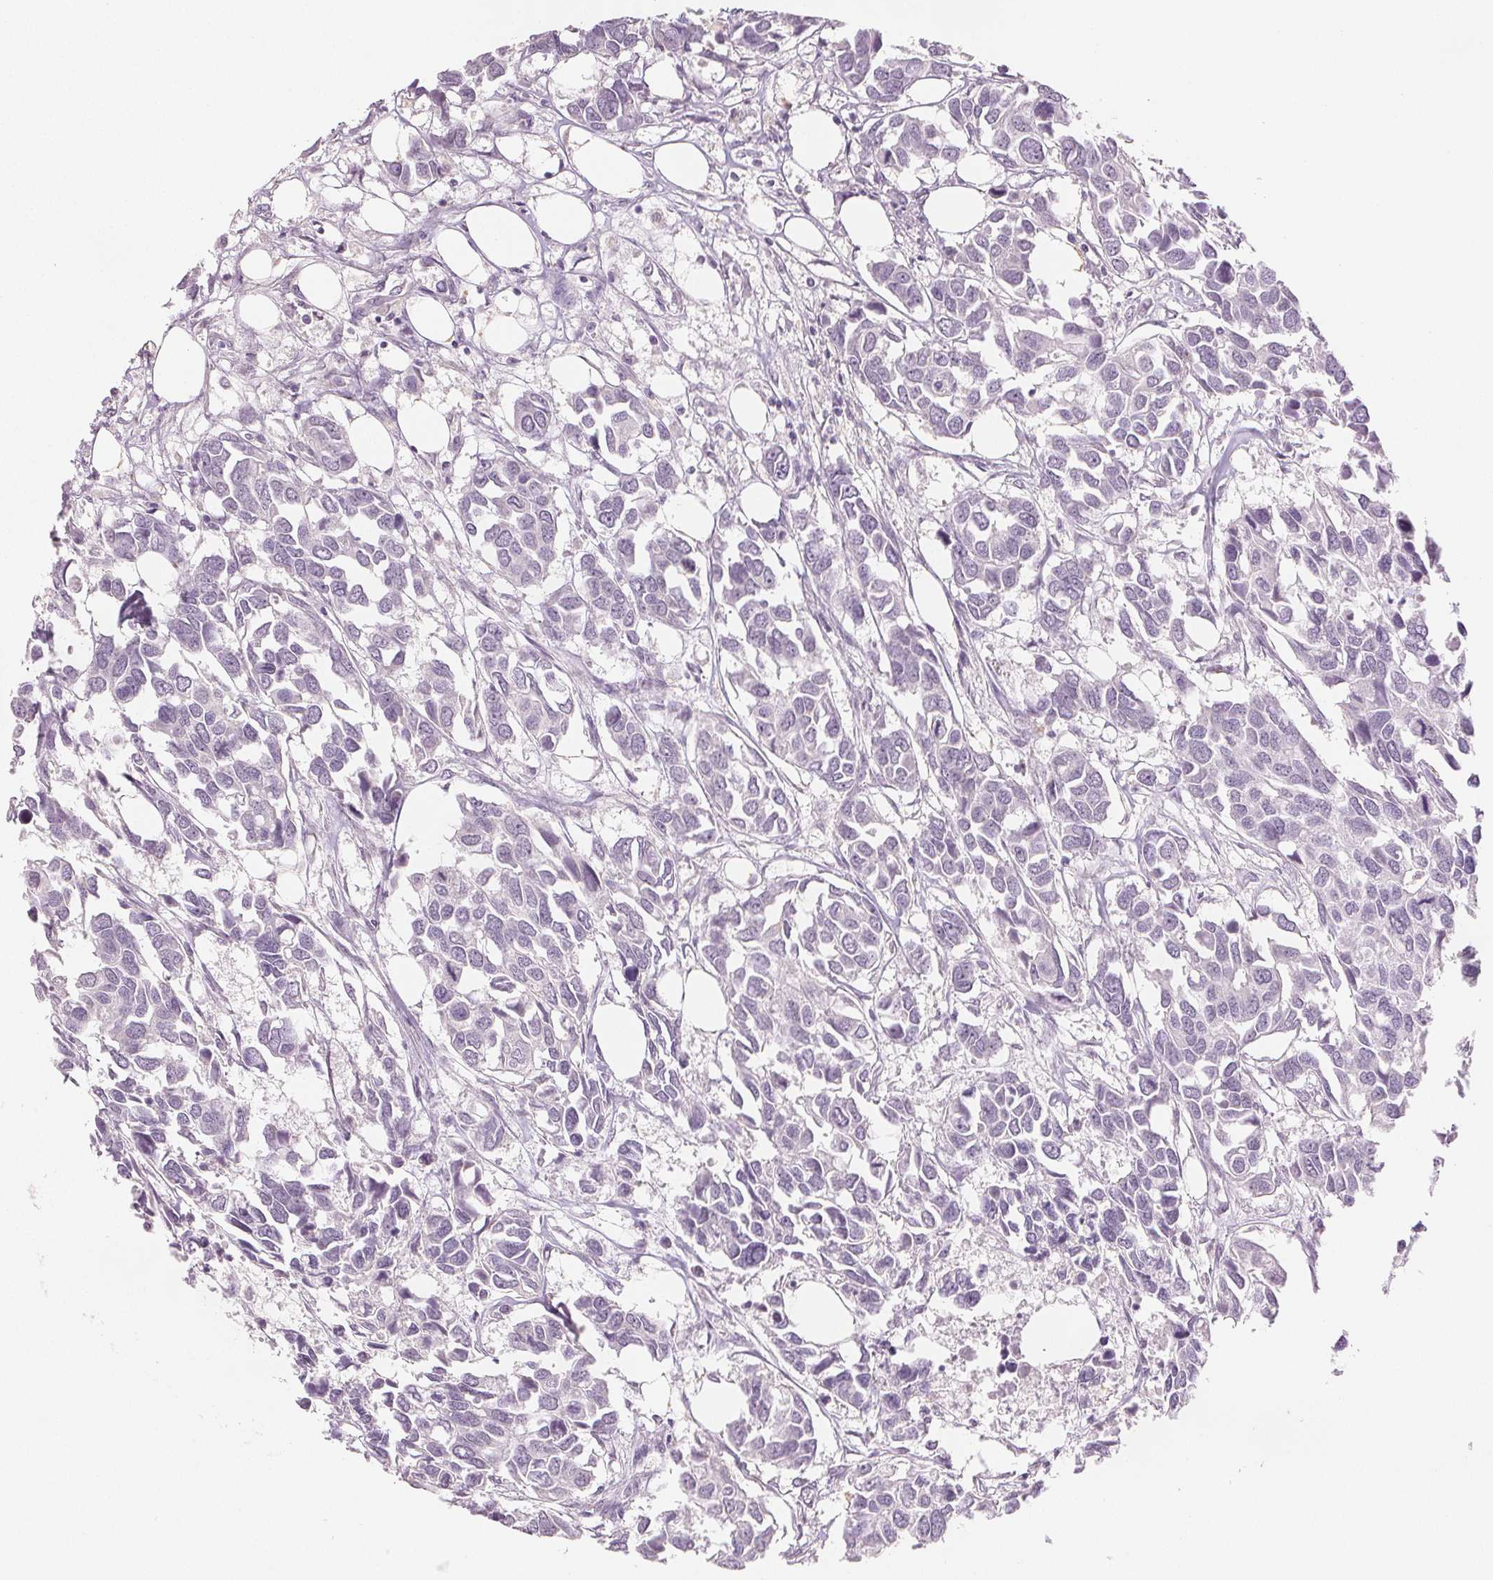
{"staining": {"intensity": "negative", "quantity": "none", "location": "none"}, "tissue": "breast cancer", "cell_type": "Tumor cells", "image_type": "cancer", "snomed": [{"axis": "morphology", "description": "Duct carcinoma"}, {"axis": "topography", "description": "Breast"}], "caption": "This is a image of IHC staining of invasive ductal carcinoma (breast), which shows no expression in tumor cells.", "gene": "SCGN", "patient": {"sex": "female", "age": 83}}